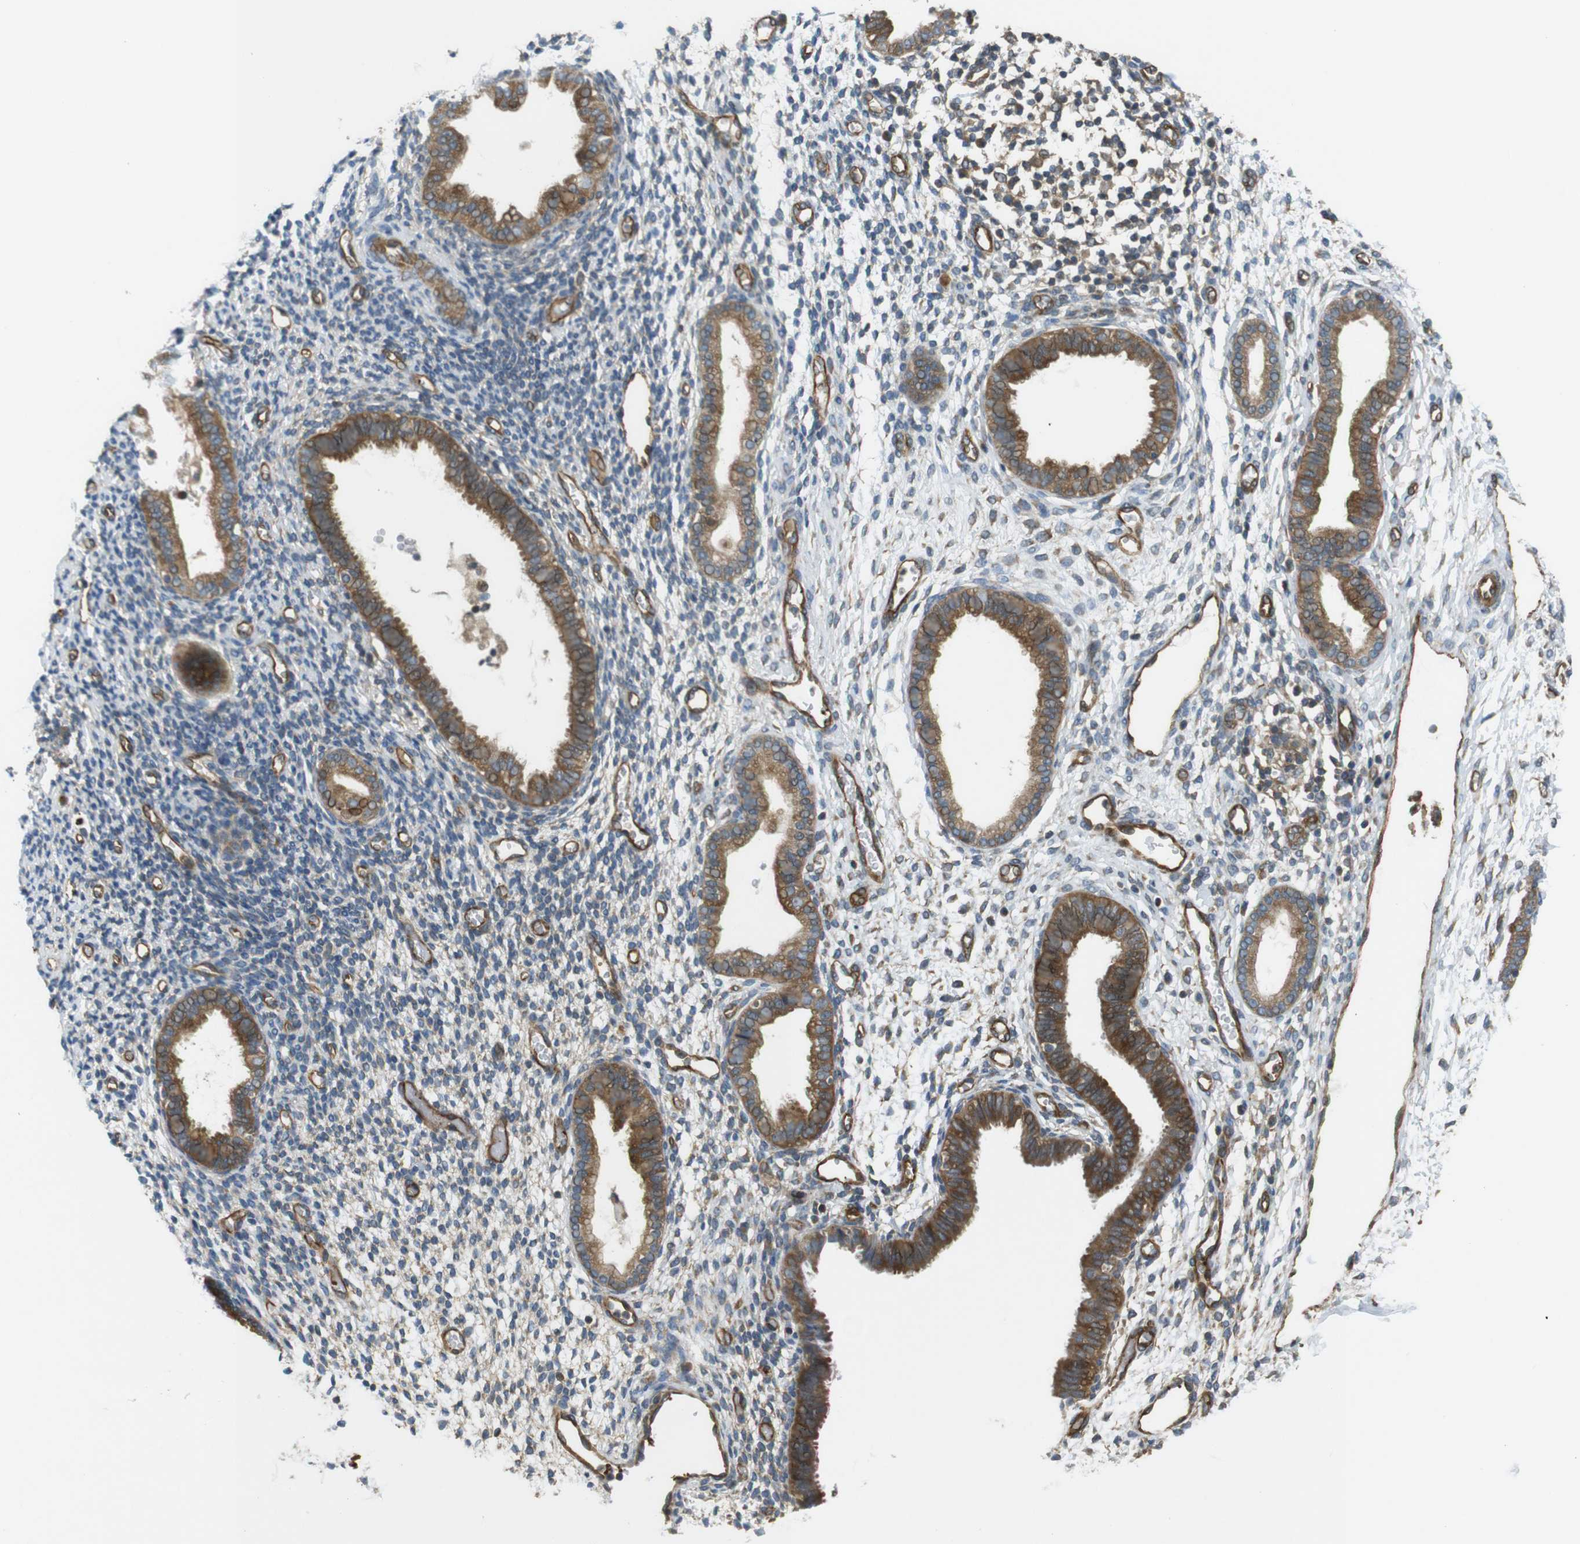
{"staining": {"intensity": "weak", "quantity": ">75%", "location": "cytoplasmic/membranous"}, "tissue": "endometrium", "cell_type": "Cells in endometrial stroma", "image_type": "normal", "snomed": [{"axis": "morphology", "description": "Normal tissue, NOS"}, {"axis": "topography", "description": "Endometrium"}], "caption": "High-power microscopy captured an IHC image of normal endometrium, revealing weak cytoplasmic/membranous positivity in approximately >75% of cells in endometrial stroma.", "gene": "TSC1", "patient": {"sex": "female", "age": 61}}